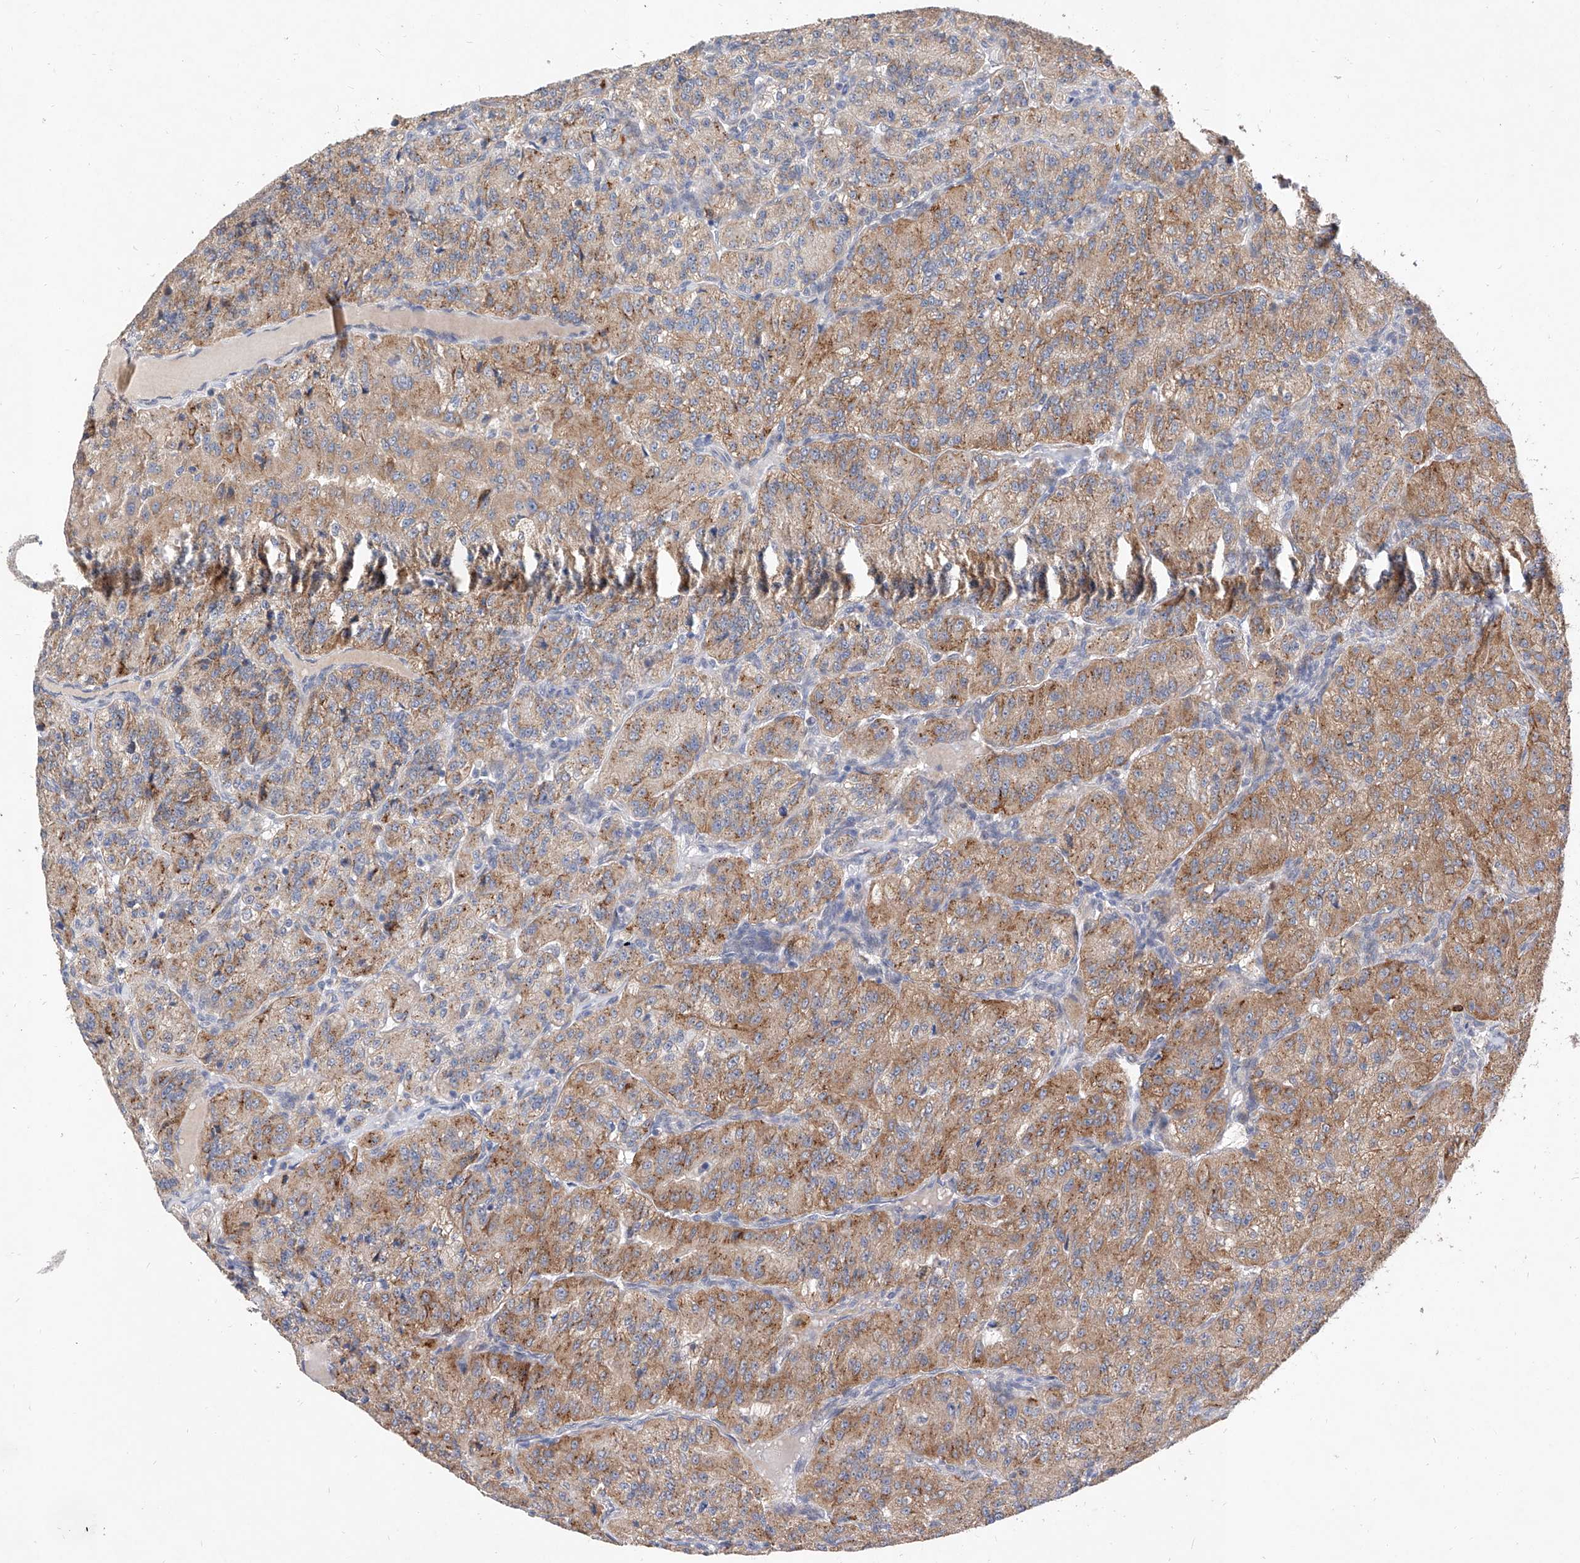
{"staining": {"intensity": "moderate", "quantity": "25%-75%", "location": "cytoplasmic/membranous"}, "tissue": "renal cancer", "cell_type": "Tumor cells", "image_type": "cancer", "snomed": [{"axis": "morphology", "description": "Adenocarcinoma, NOS"}, {"axis": "topography", "description": "Kidney"}], "caption": "Renal adenocarcinoma stained for a protein reveals moderate cytoplasmic/membranous positivity in tumor cells. (DAB = brown stain, brightfield microscopy at high magnification).", "gene": "MFSD4B", "patient": {"sex": "female", "age": 63}}